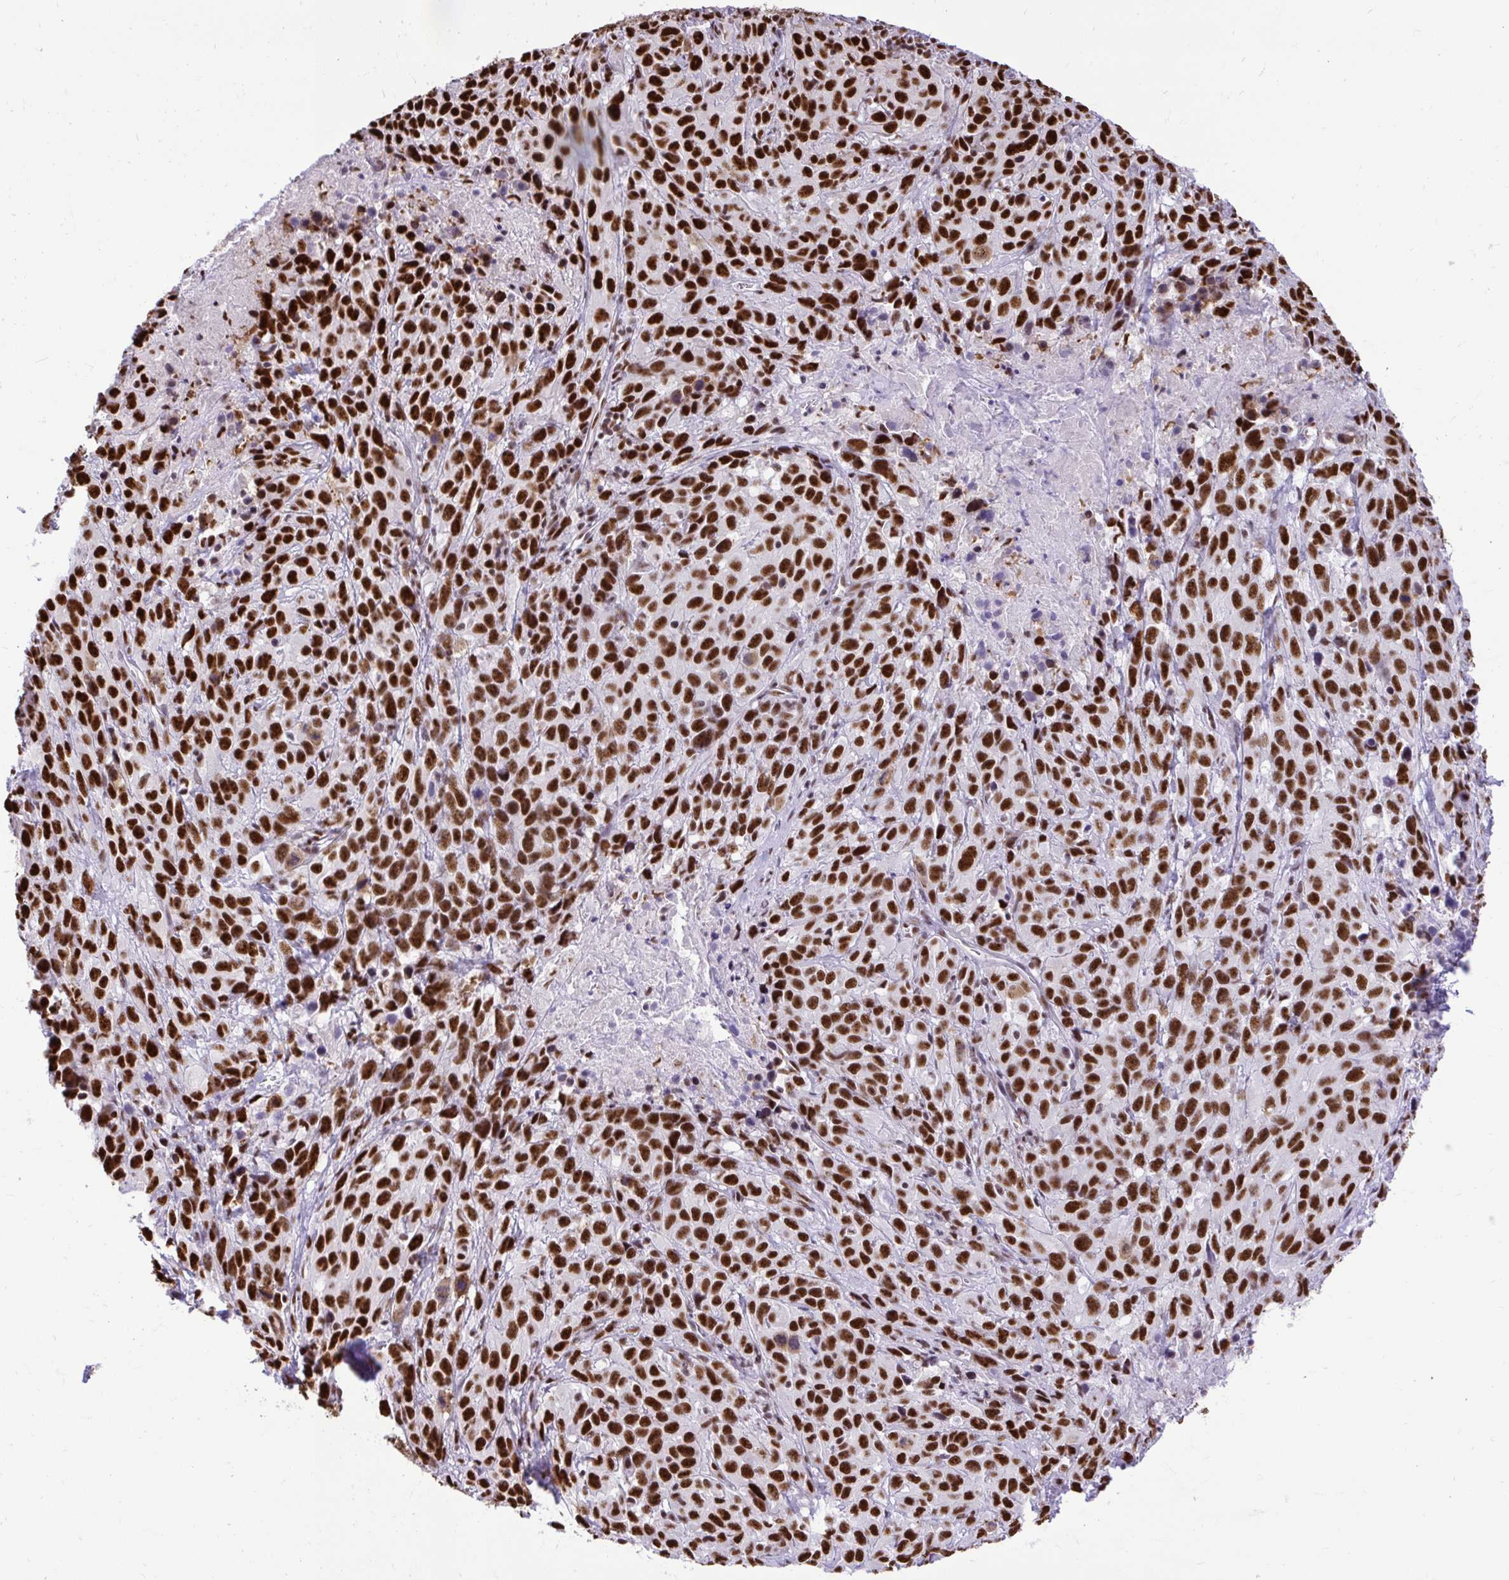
{"staining": {"intensity": "strong", "quantity": ">75%", "location": "nuclear"}, "tissue": "cervical cancer", "cell_type": "Tumor cells", "image_type": "cancer", "snomed": [{"axis": "morphology", "description": "Normal tissue, NOS"}, {"axis": "morphology", "description": "Squamous cell carcinoma, NOS"}, {"axis": "topography", "description": "Cervix"}], "caption": "Immunohistochemical staining of human cervical cancer shows high levels of strong nuclear expression in approximately >75% of tumor cells.", "gene": "PRPF19", "patient": {"sex": "female", "age": 51}}